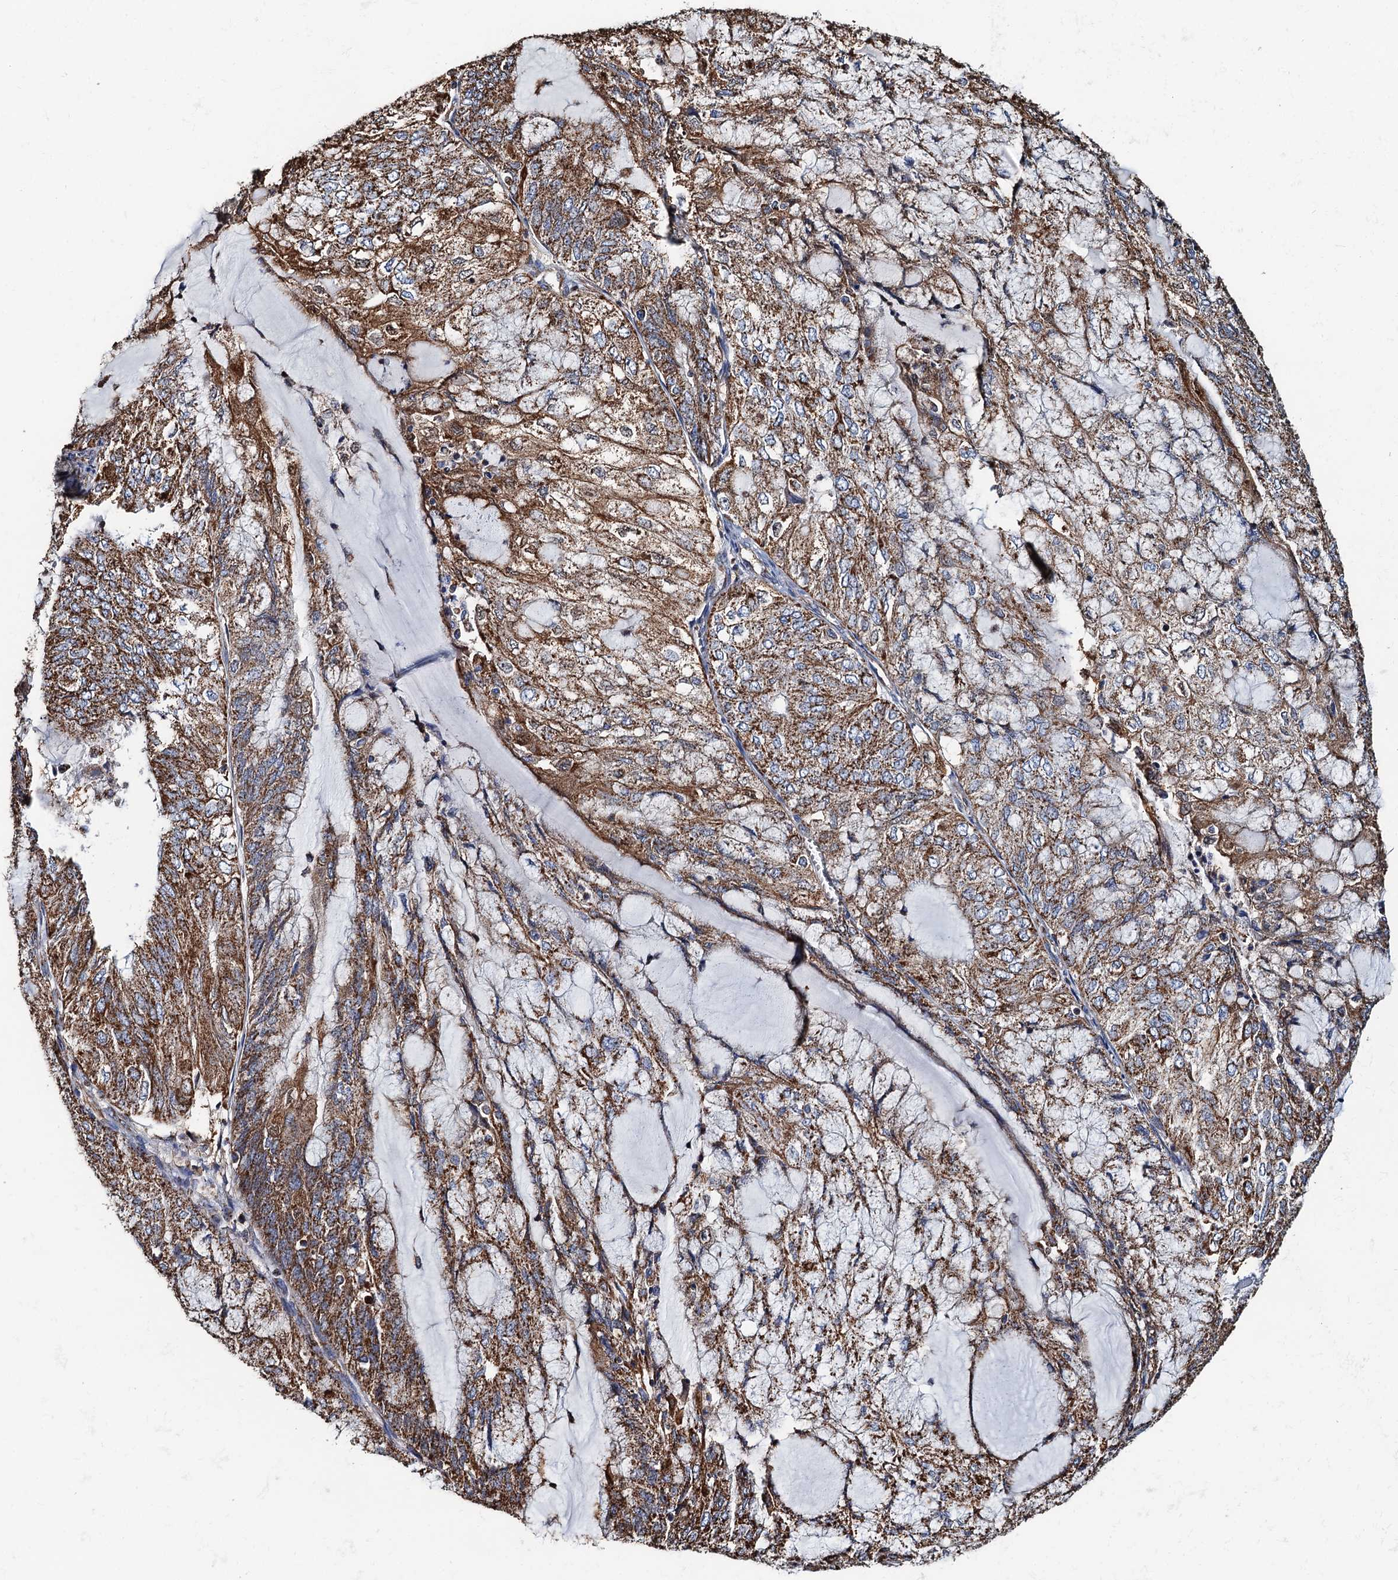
{"staining": {"intensity": "strong", "quantity": ">75%", "location": "cytoplasmic/membranous"}, "tissue": "endometrial cancer", "cell_type": "Tumor cells", "image_type": "cancer", "snomed": [{"axis": "morphology", "description": "Adenocarcinoma, NOS"}, {"axis": "topography", "description": "Endometrium"}], "caption": "Immunohistochemistry of endometrial cancer exhibits high levels of strong cytoplasmic/membranous staining in approximately >75% of tumor cells.", "gene": "AAGAB", "patient": {"sex": "female", "age": 81}}